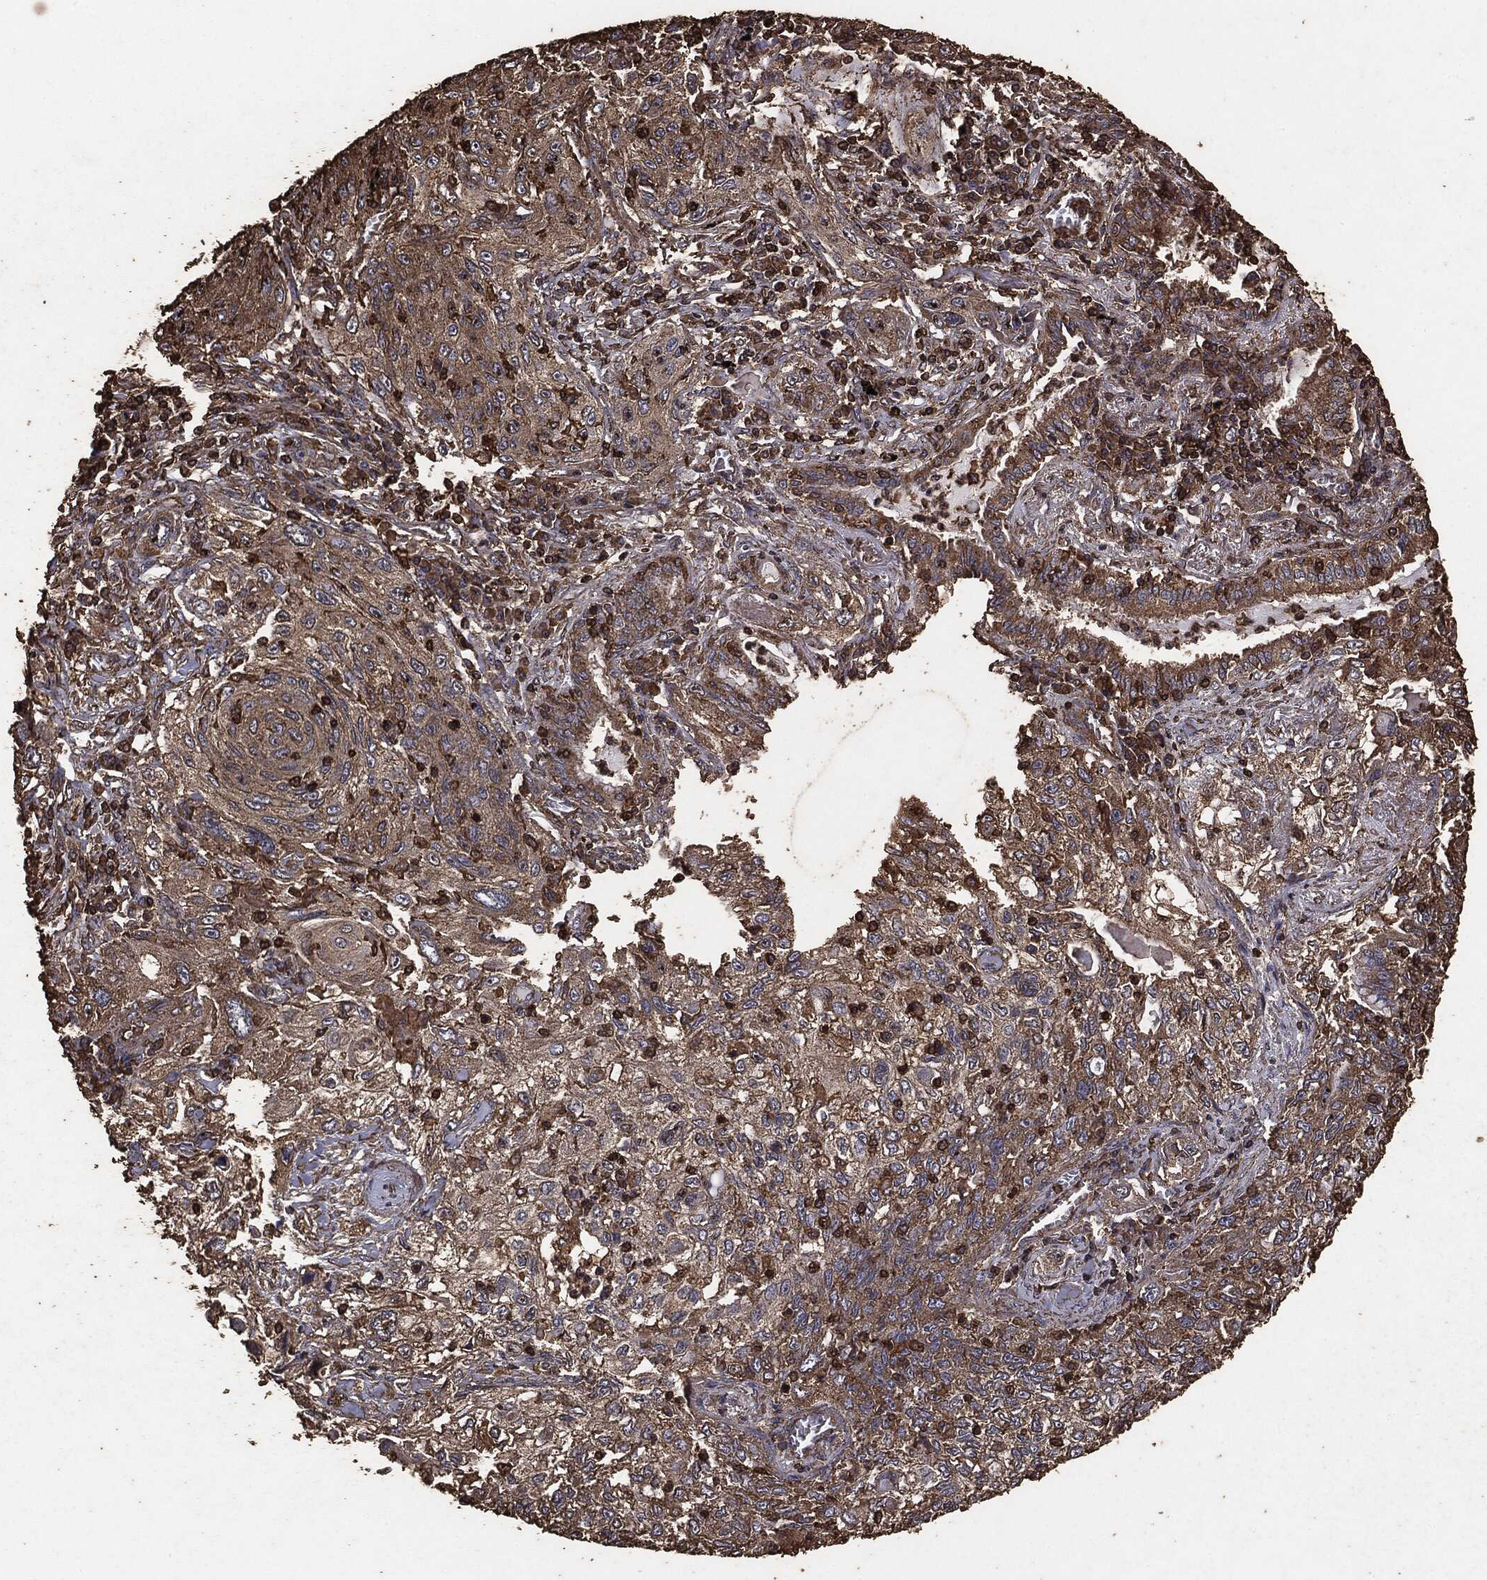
{"staining": {"intensity": "weak", "quantity": ">75%", "location": "cytoplasmic/membranous"}, "tissue": "lung cancer", "cell_type": "Tumor cells", "image_type": "cancer", "snomed": [{"axis": "morphology", "description": "Squamous cell carcinoma, NOS"}, {"axis": "topography", "description": "Lung"}], "caption": "IHC histopathology image of neoplastic tissue: squamous cell carcinoma (lung) stained using immunohistochemistry (IHC) shows low levels of weak protein expression localized specifically in the cytoplasmic/membranous of tumor cells, appearing as a cytoplasmic/membranous brown color.", "gene": "MTOR", "patient": {"sex": "female", "age": 69}}